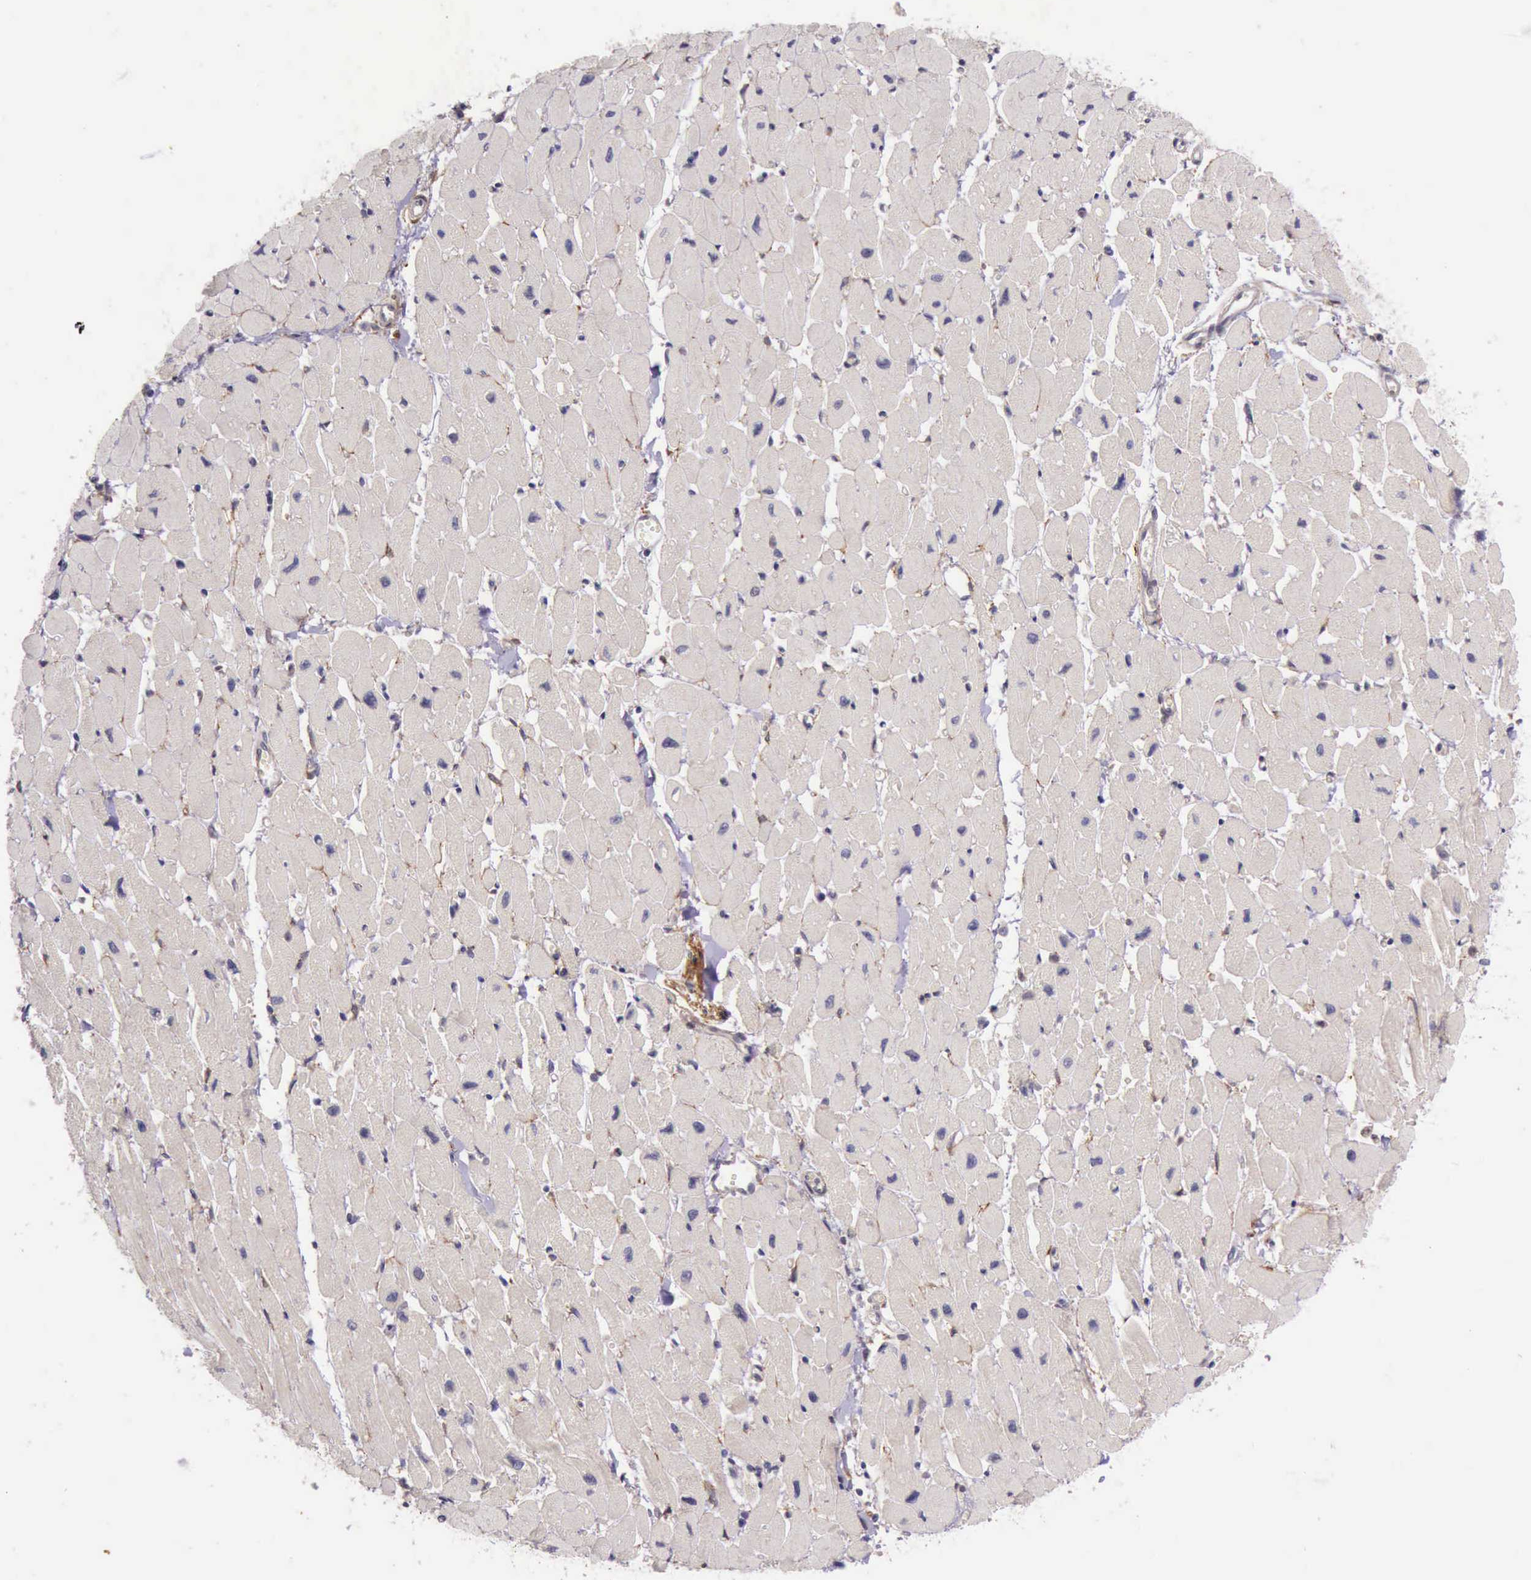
{"staining": {"intensity": "negative", "quantity": "none", "location": "none"}, "tissue": "heart muscle", "cell_type": "Cardiomyocytes", "image_type": "normal", "snomed": [{"axis": "morphology", "description": "Normal tissue, NOS"}, {"axis": "topography", "description": "Heart"}], "caption": "IHC of benign human heart muscle shows no expression in cardiomyocytes.", "gene": "PRICKLE3", "patient": {"sex": "female", "age": 54}}